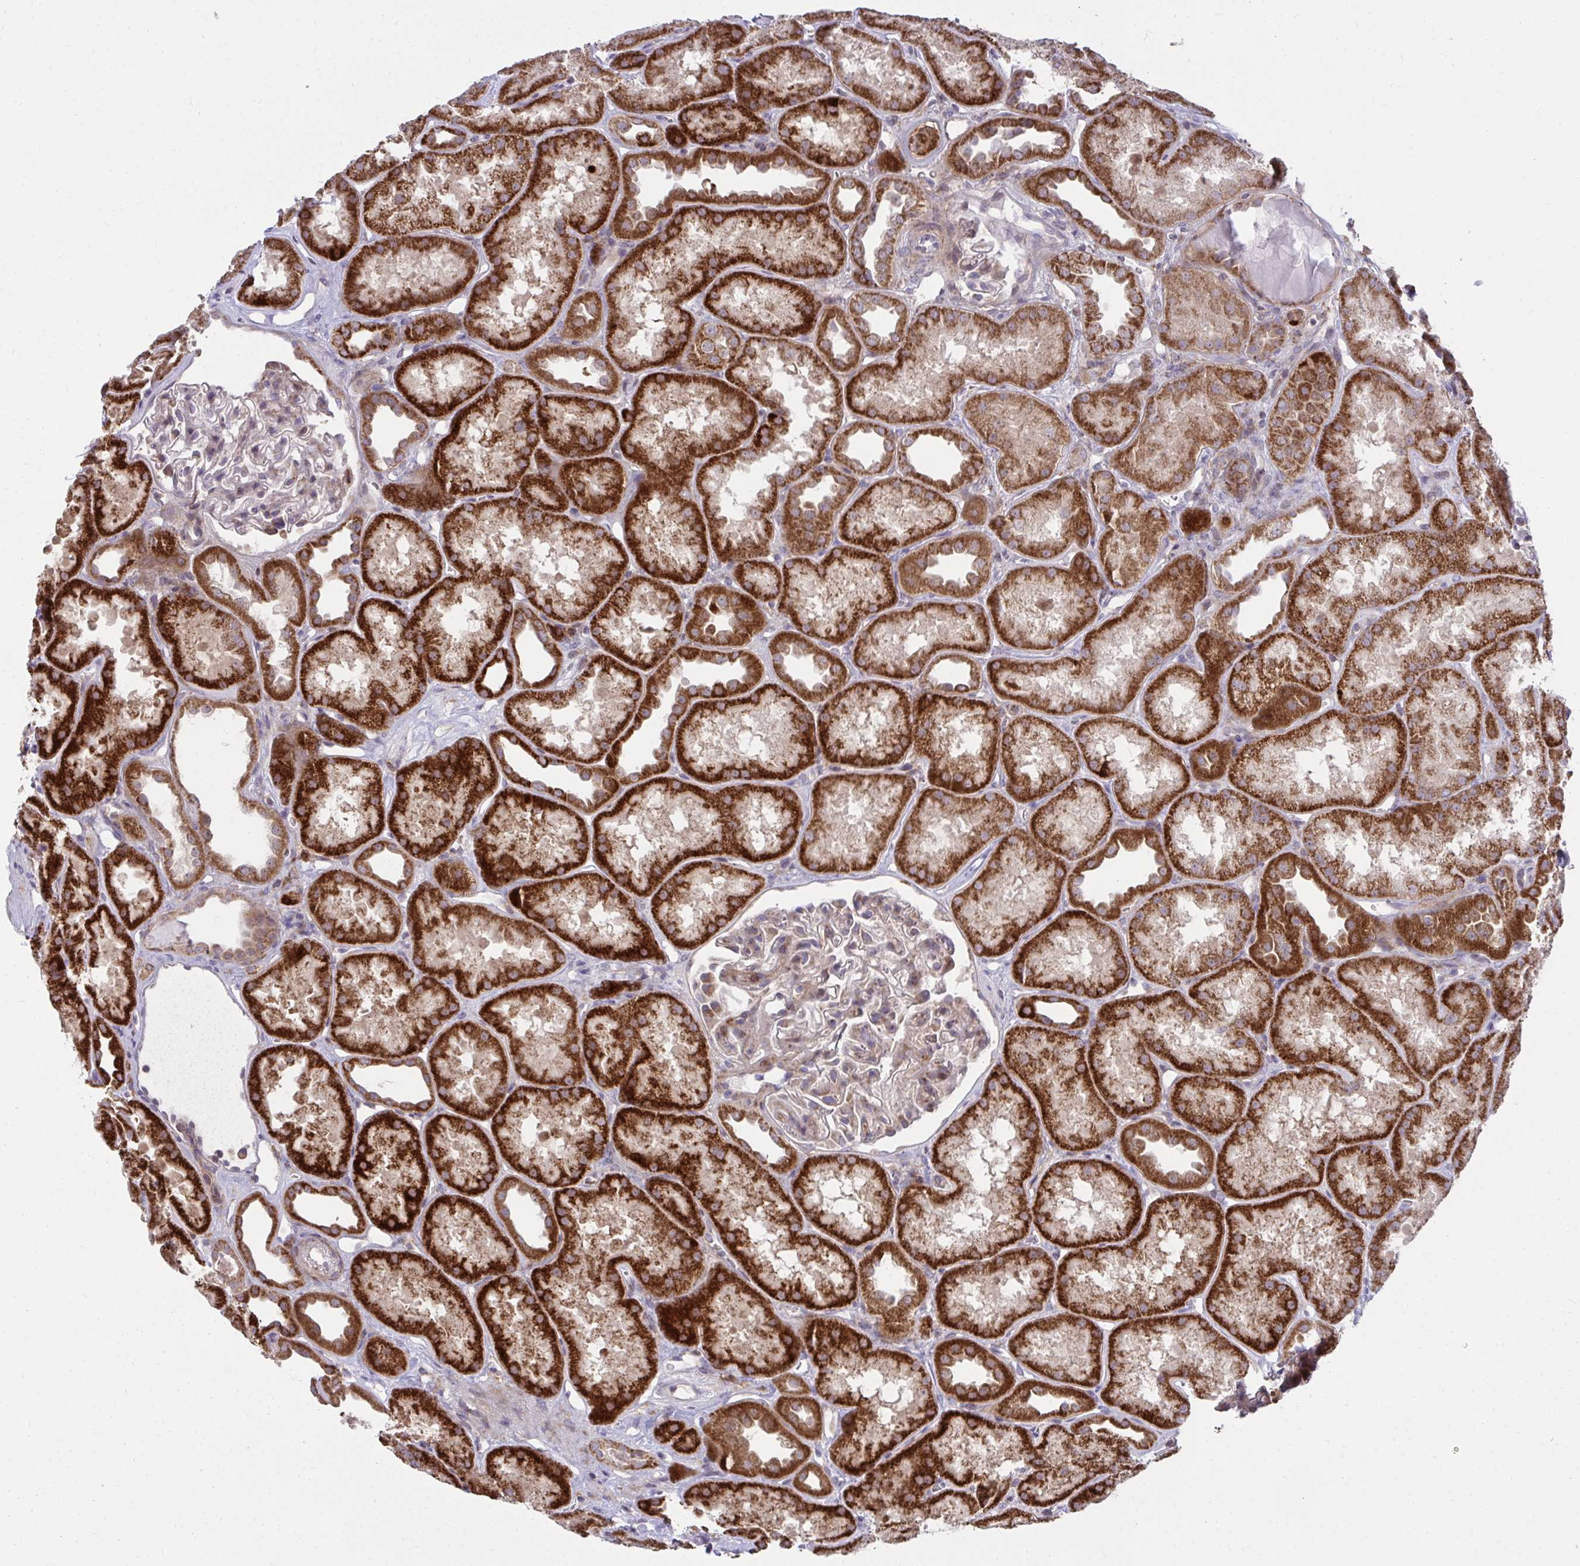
{"staining": {"intensity": "weak", "quantity": "25%-75%", "location": "cytoplasmic/membranous"}, "tissue": "kidney", "cell_type": "Cells in glomeruli", "image_type": "normal", "snomed": [{"axis": "morphology", "description": "Normal tissue, NOS"}, {"axis": "topography", "description": "Kidney"}], "caption": "Protein analysis of unremarkable kidney shows weak cytoplasmic/membranous staining in approximately 25%-75% of cells in glomeruli.", "gene": "C16orf54", "patient": {"sex": "male", "age": 61}}